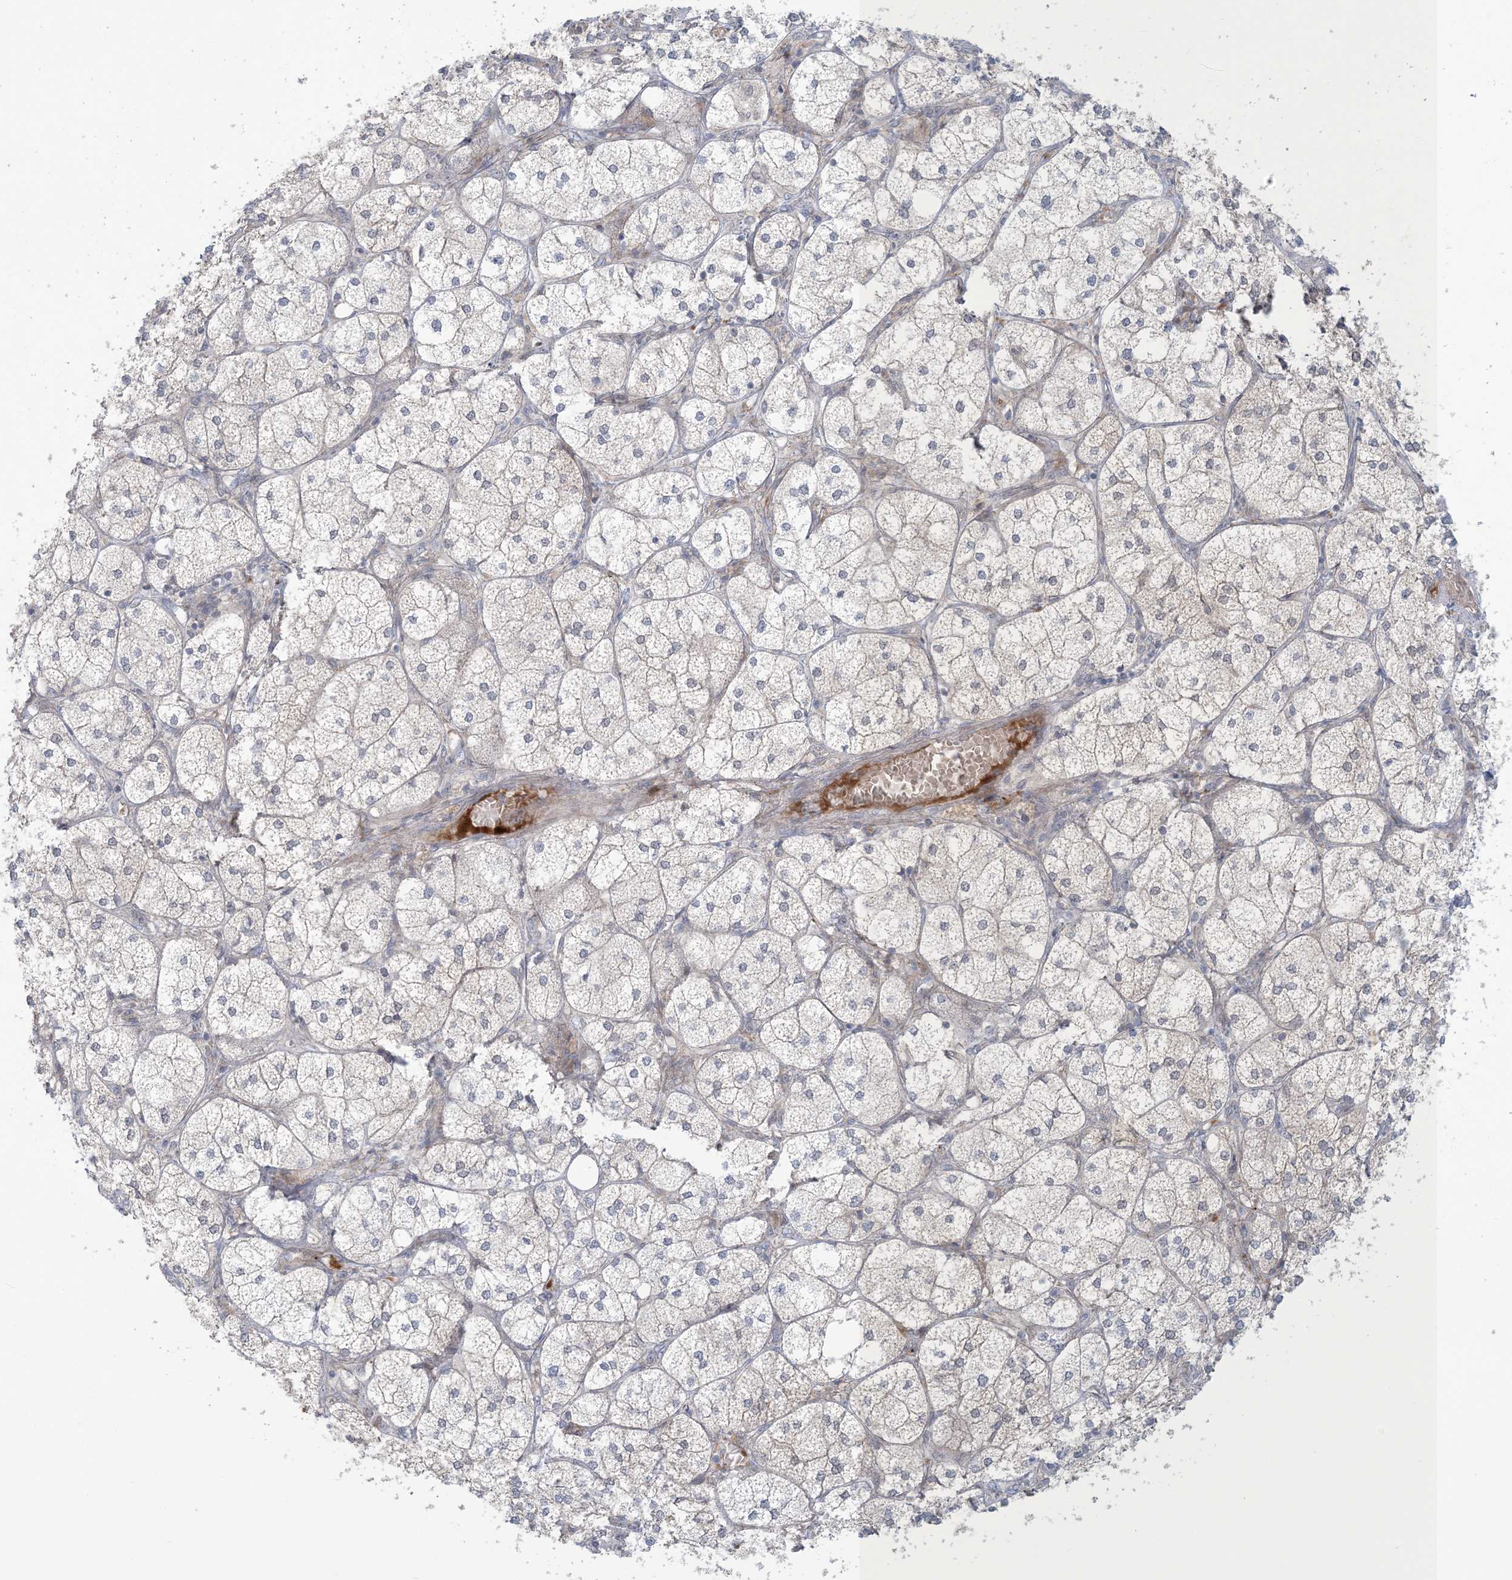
{"staining": {"intensity": "strong", "quantity": "25%-75%", "location": "cytoplasmic/membranous,nuclear"}, "tissue": "adrenal gland", "cell_type": "Glandular cells", "image_type": "normal", "snomed": [{"axis": "morphology", "description": "Normal tissue, NOS"}, {"axis": "topography", "description": "Adrenal gland"}], "caption": "The image exhibits immunohistochemical staining of unremarkable adrenal gland. There is strong cytoplasmic/membranous,nuclear expression is present in approximately 25%-75% of glandular cells.", "gene": "NRBP2", "patient": {"sex": "female", "age": 61}}